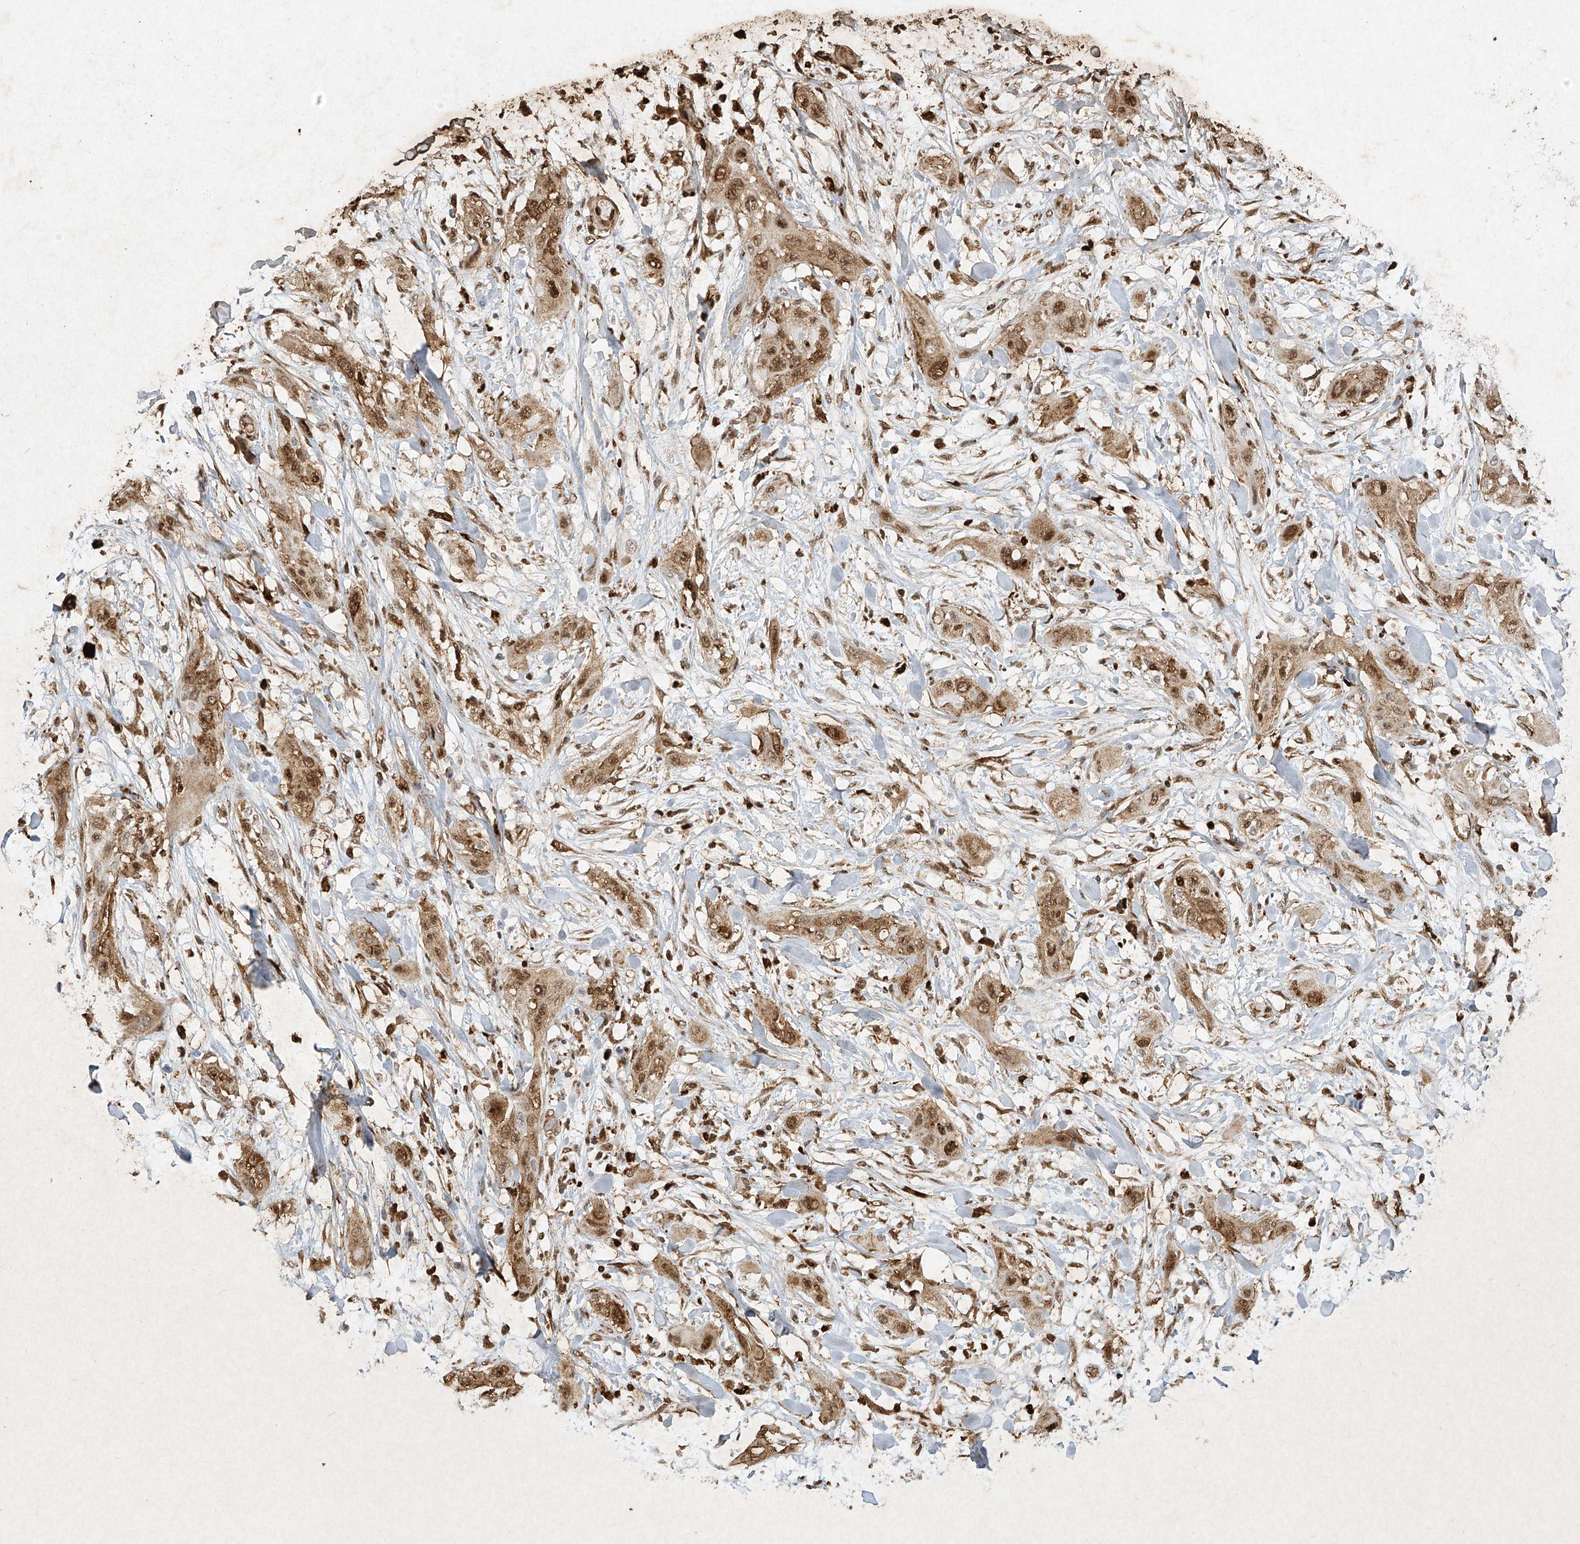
{"staining": {"intensity": "moderate", "quantity": ">75%", "location": "nuclear"}, "tissue": "lung cancer", "cell_type": "Tumor cells", "image_type": "cancer", "snomed": [{"axis": "morphology", "description": "Squamous cell carcinoma, NOS"}, {"axis": "topography", "description": "Lung"}], "caption": "Lung squamous cell carcinoma tissue displays moderate nuclear positivity in about >75% of tumor cells (DAB (3,3'-diaminobenzidine) IHC with brightfield microscopy, high magnification).", "gene": "ATRIP", "patient": {"sex": "female", "age": 47}}